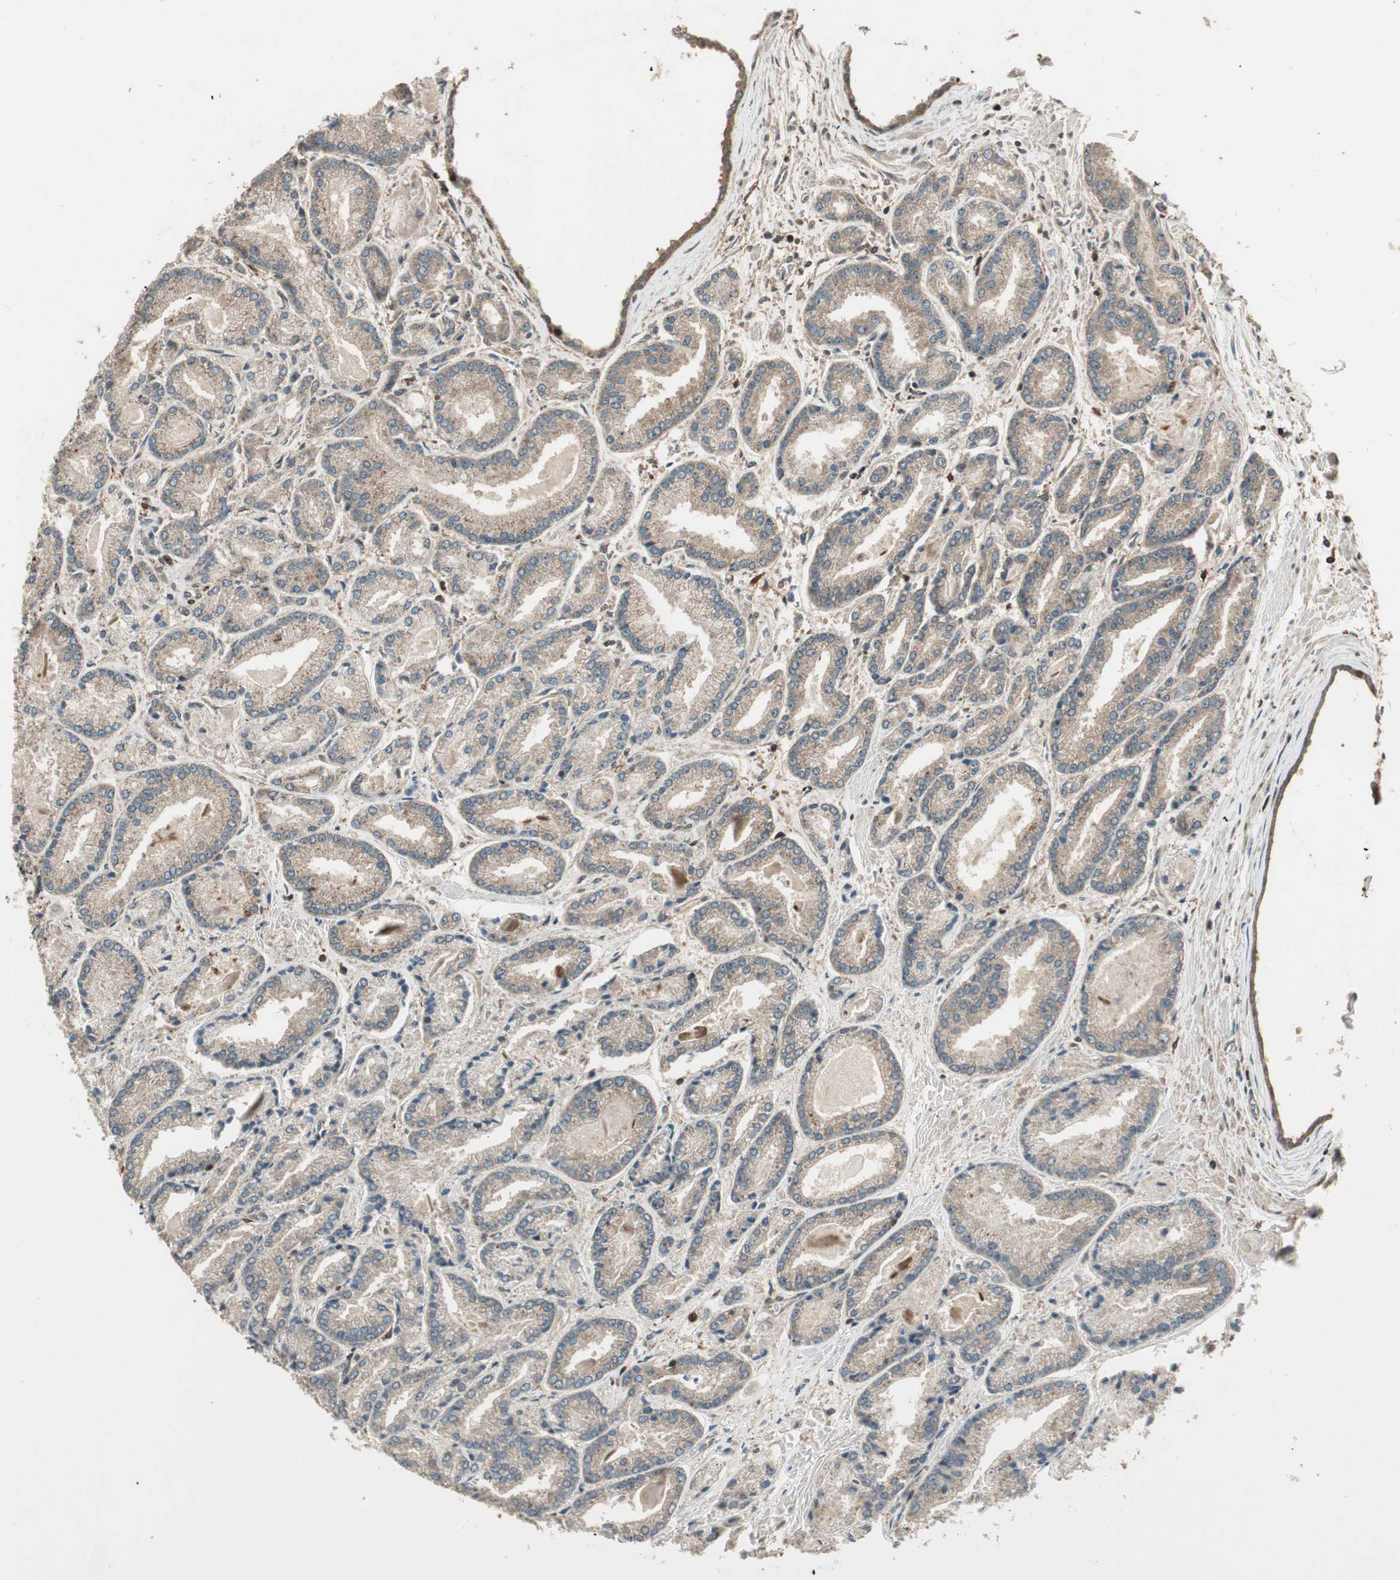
{"staining": {"intensity": "moderate", "quantity": ">75%", "location": "cytoplasmic/membranous"}, "tissue": "prostate cancer", "cell_type": "Tumor cells", "image_type": "cancer", "snomed": [{"axis": "morphology", "description": "Adenocarcinoma, Low grade"}, {"axis": "topography", "description": "Prostate"}], "caption": "Approximately >75% of tumor cells in human prostate cancer (adenocarcinoma (low-grade)) display moderate cytoplasmic/membranous protein positivity as visualized by brown immunohistochemical staining.", "gene": "CNOT4", "patient": {"sex": "male", "age": 59}}